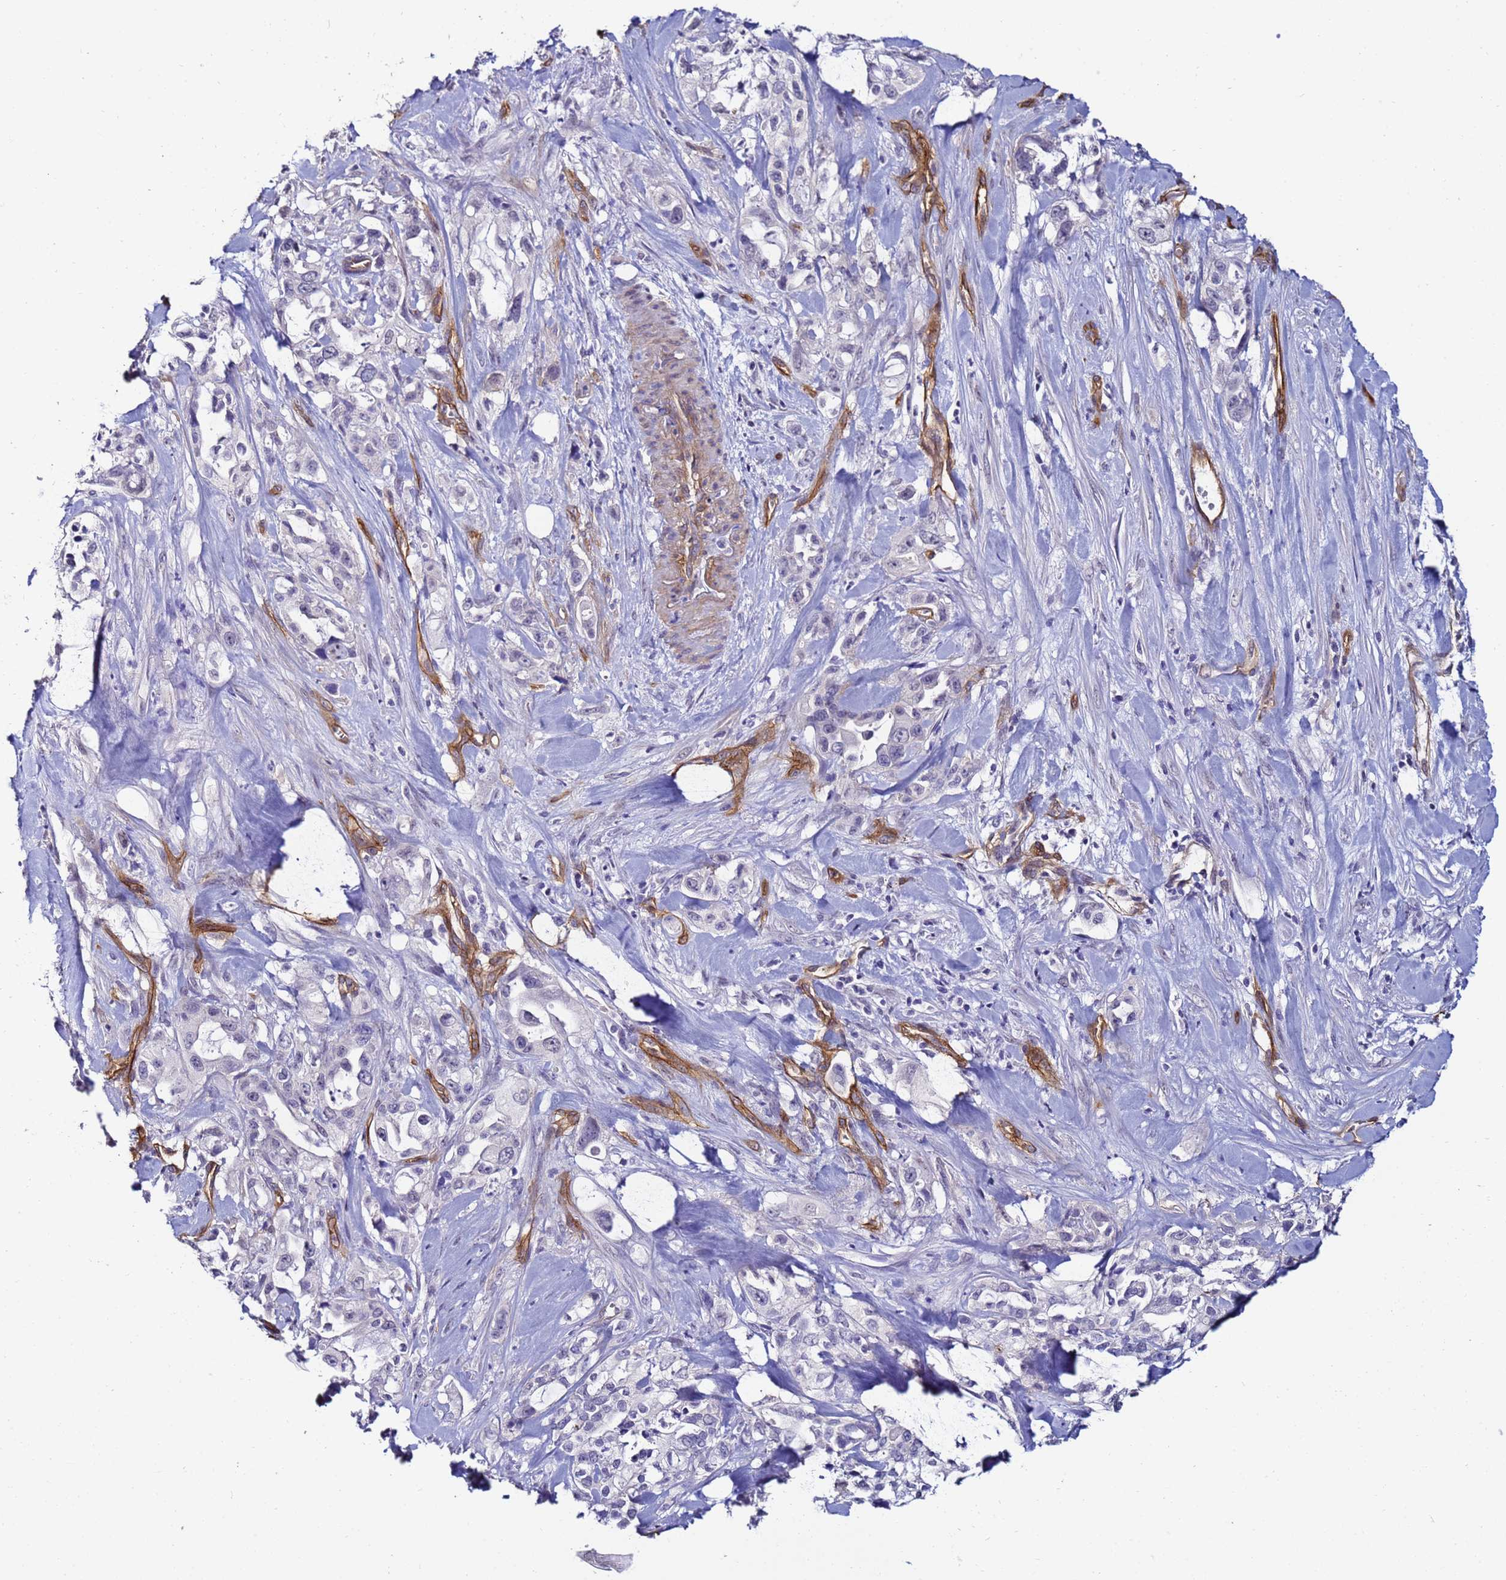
{"staining": {"intensity": "negative", "quantity": "none", "location": "none"}, "tissue": "pancreatic cancer", "cell_type": "Tumor cells", "image_type": "cancer", "snomed": [{"axis": "morphology", "description": "Adenocarcinoma, NOS"}, {"axis": "topography", "description": "Pancreas"}], "caption": "An image of human pancreatic adenocarcinoma is negative for staining in tumor cells.", "gene": "DEFB104A", "patient": {"sex": "female", "age": 61}}